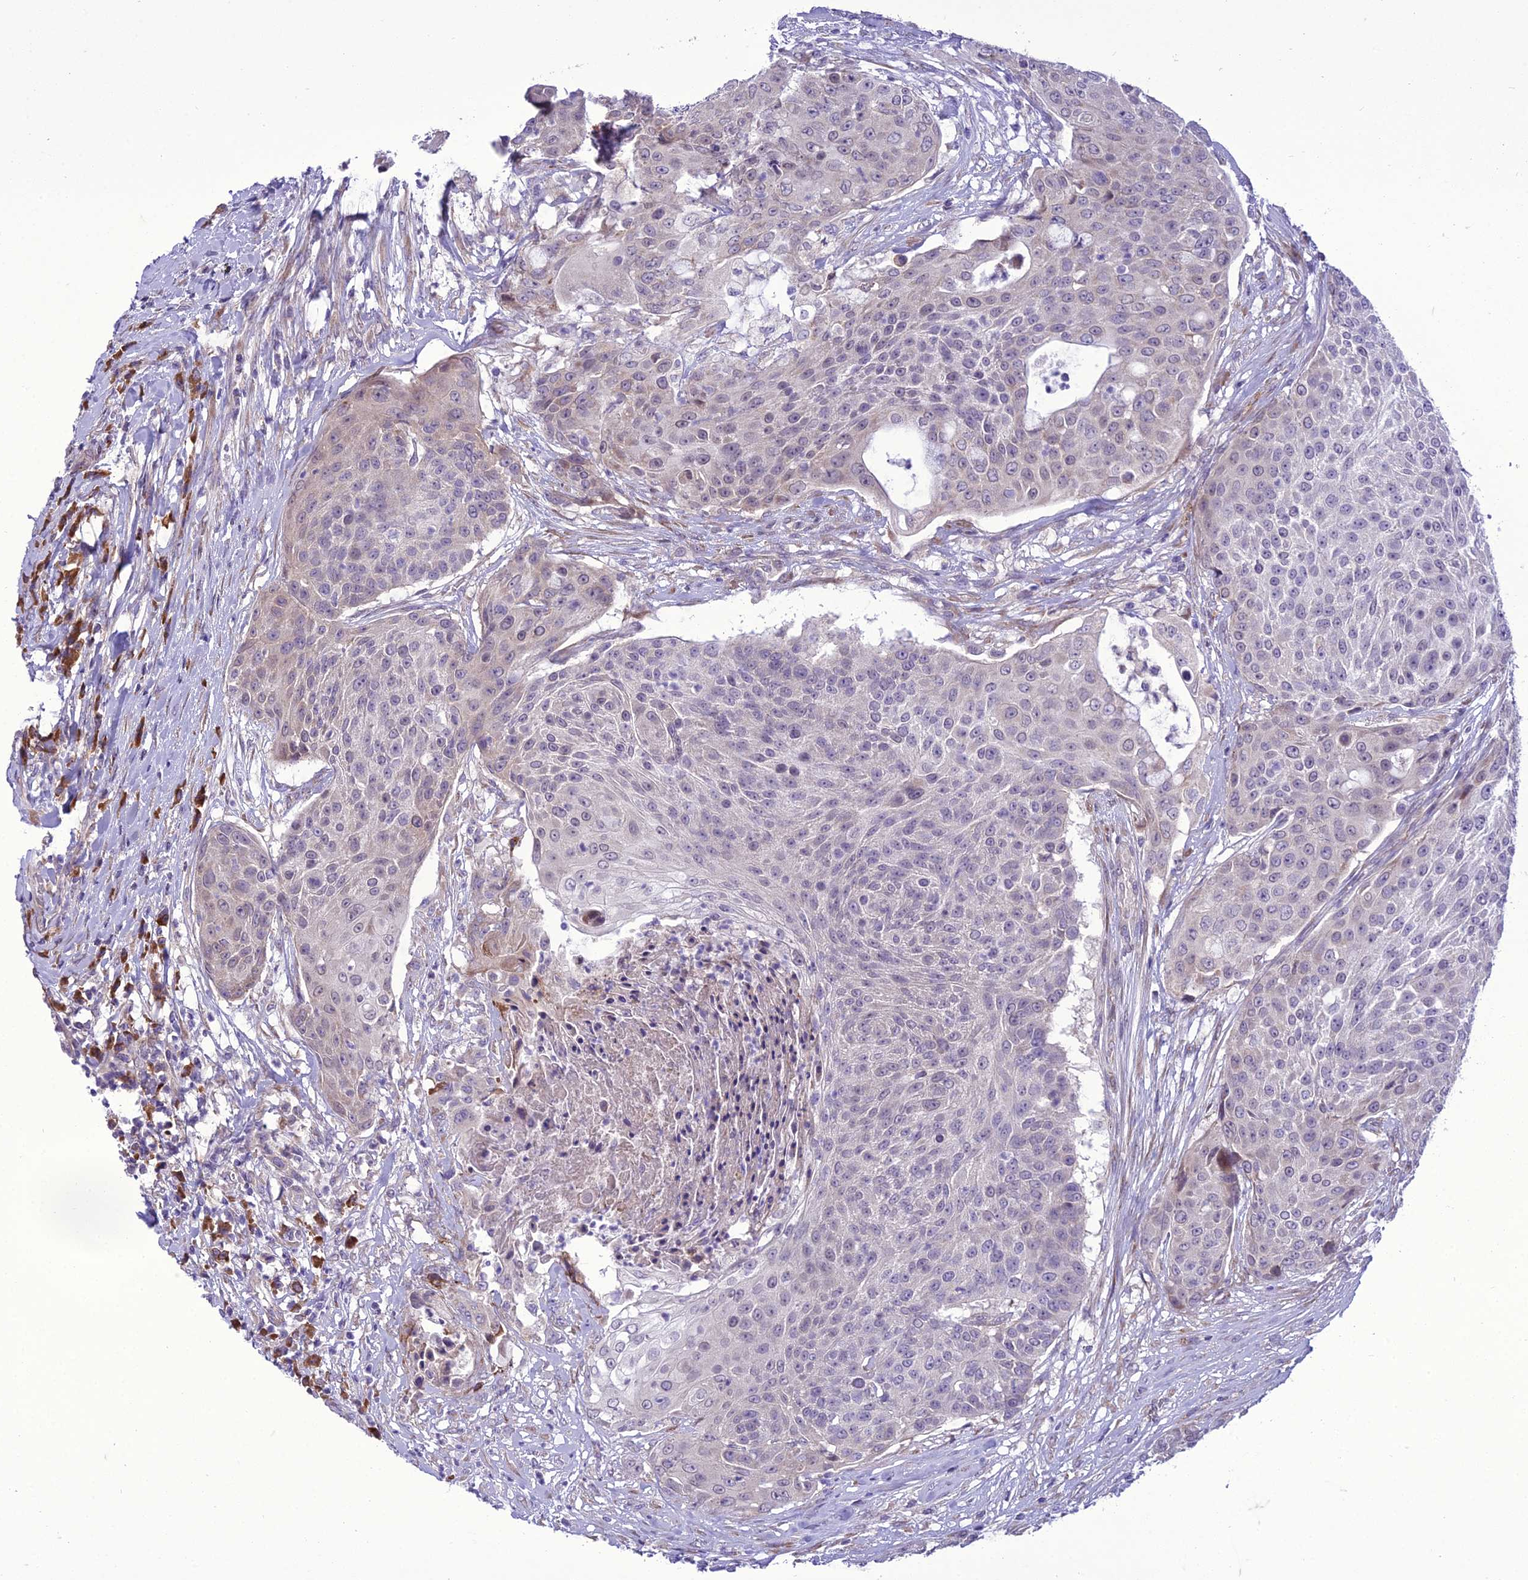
{"staining": {"intensity": "negative", "quantity": "none", "location": "none"}, "tissue": "urothelial cancer", "cell_type": "Tumor cells", "image_type": "cancer", "snomed": [{"axis": "morphology", "description": "Urothelial carcinoma, High grade"}, {"axis": "topography", "description": "Urinary bladder"}], "caption": "Urothelial carcinoma (high-grade) stained for a protein using immunohistochemistry (IHC) reveals no expression tumor cells.", "gene": "NEURL2", "patient": {"sex": "female", "age": 63}}